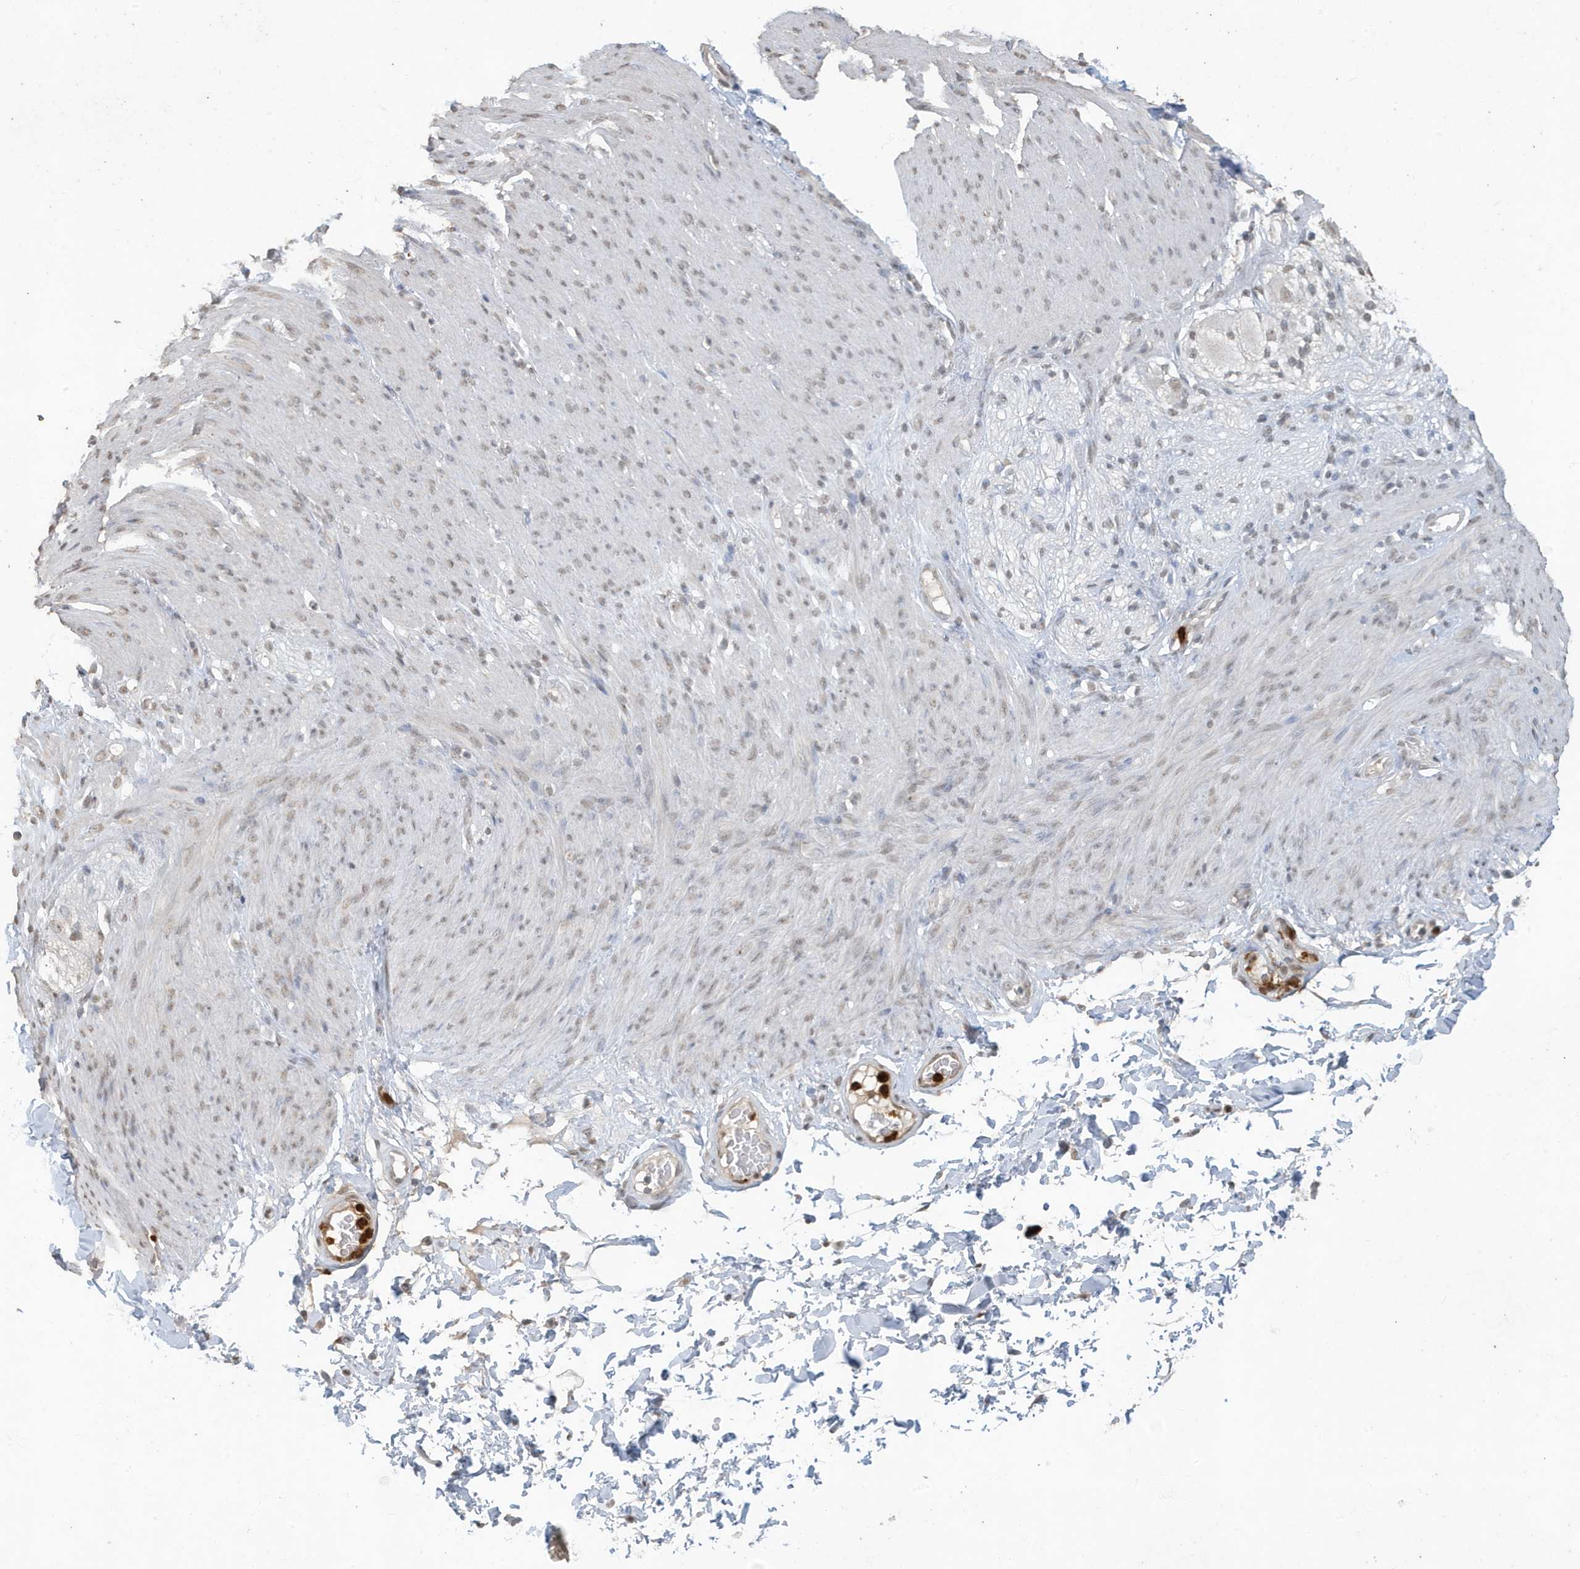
{"staining": {"intensity": "negative", "quantity": "none", "location": "none"}, "tissue": "adipose tissue", "cell_type": "Adipocytes", "image_type": "normal", "snomed": [{"axis": "morphology", "description": "Normal tissue, NOS"}, {"axis": "topography", "description": "Colon"}, {"axis": "topography", "description": "Peripheral nerve tissue"}], "caption": "Adipocytes show no significant positivity in benign adipose tissue.", "gene": "DEFA1", "patient": {"sex": "female", "age": 61}}